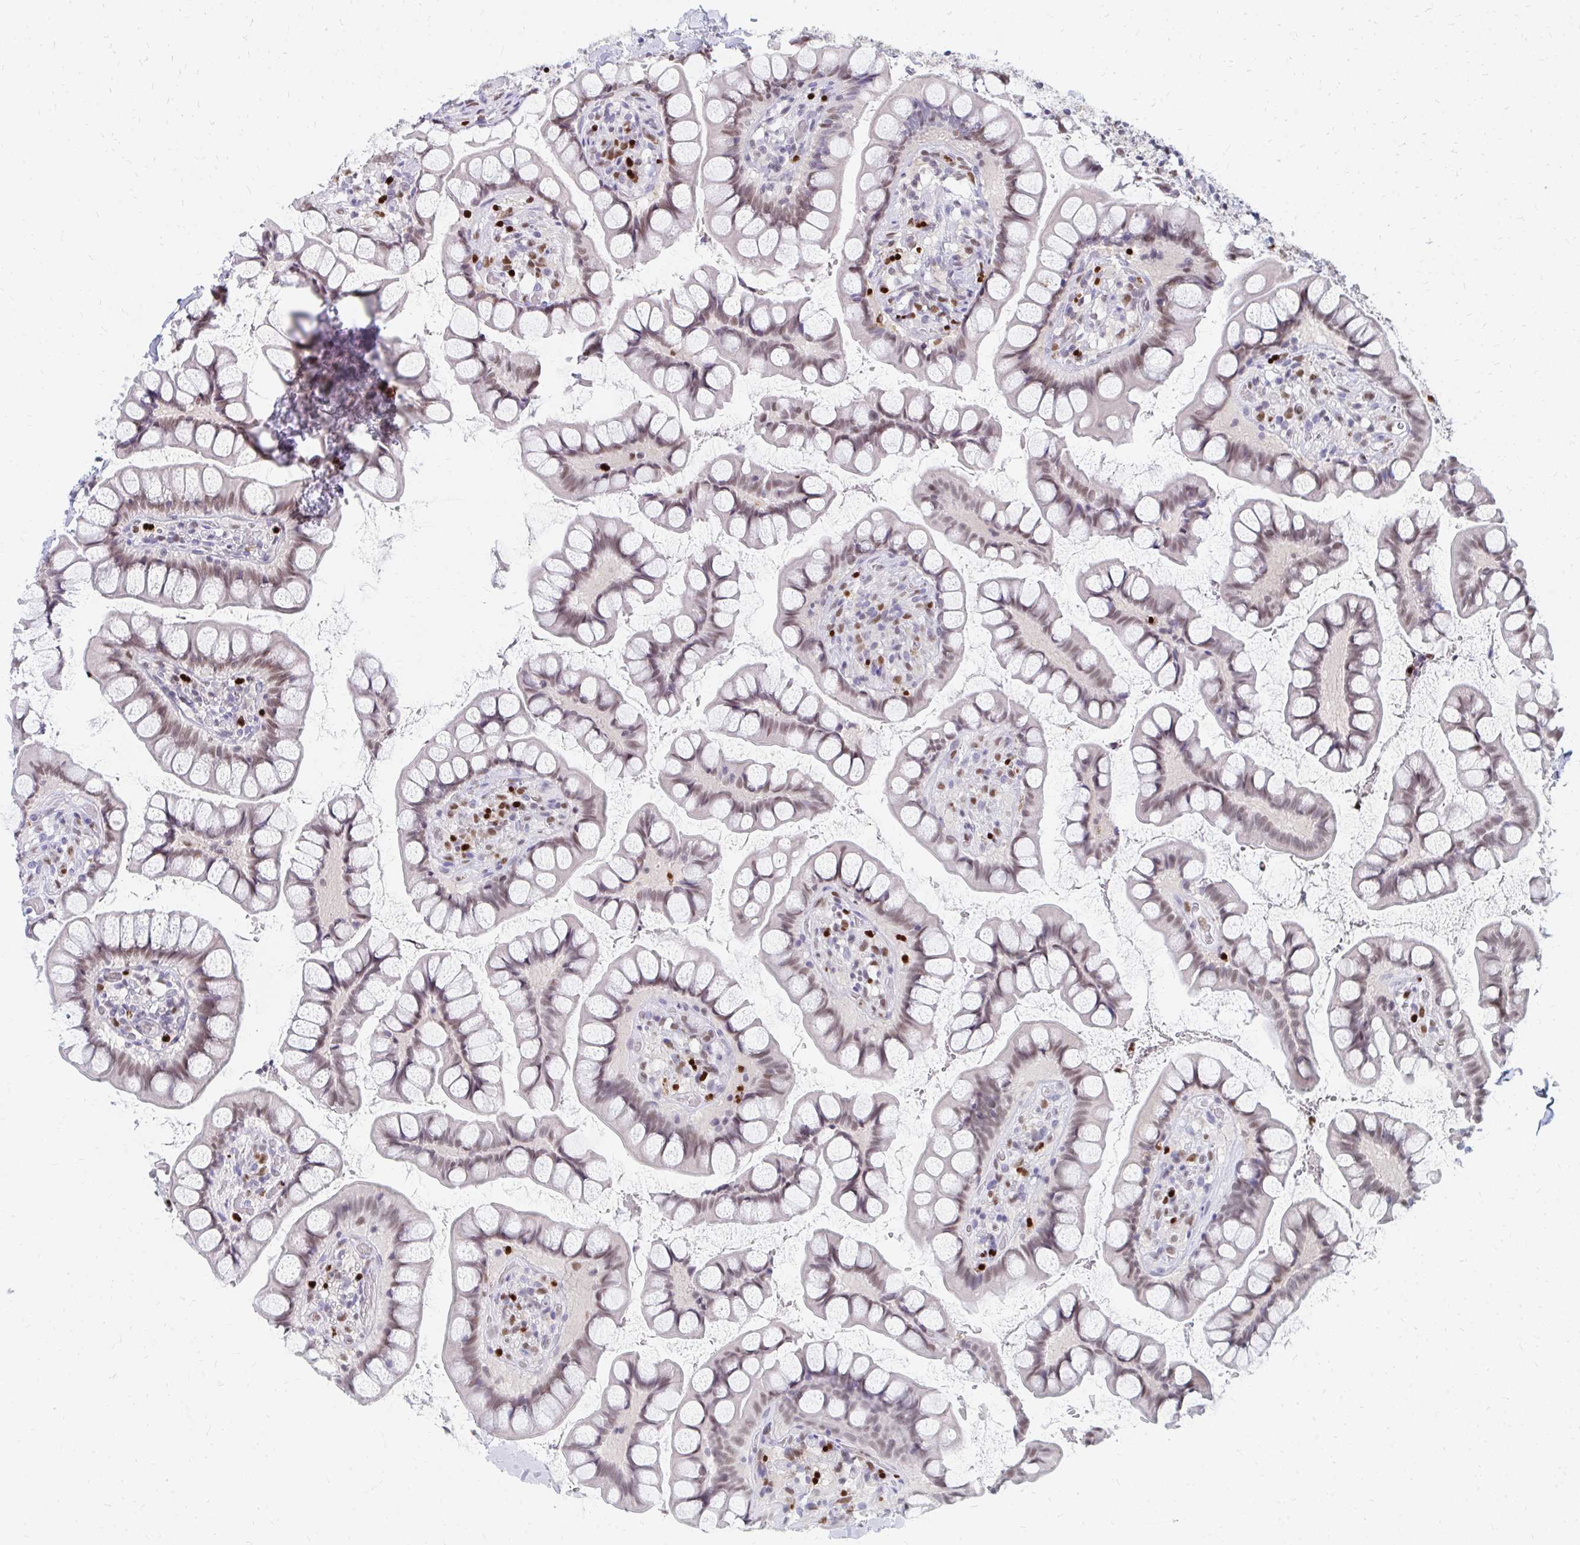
{"staining": {"intensity": "moderate", "quantity": ">75%", "location": "nuclear"}, "tissue": "small intestine", "cell_type": "Glandular cells", "image_type": "normal", "snomed": [{"axis": "morphology", "description": "Normal tissue, NOS"}, {"axis": "topography", "description": "Small intestine"}], "caption": "Immunohistochemical staining of benign small intestine displays >75% levels of moderate nuclear protein expression in approximately >75% of glandular cells. Immunohistochemistry (ihc) stains the protein of interest in brown and the nuclei are stained blue.", "gene": "PLK3", "patient": {"sex": "male", "age": 70}}